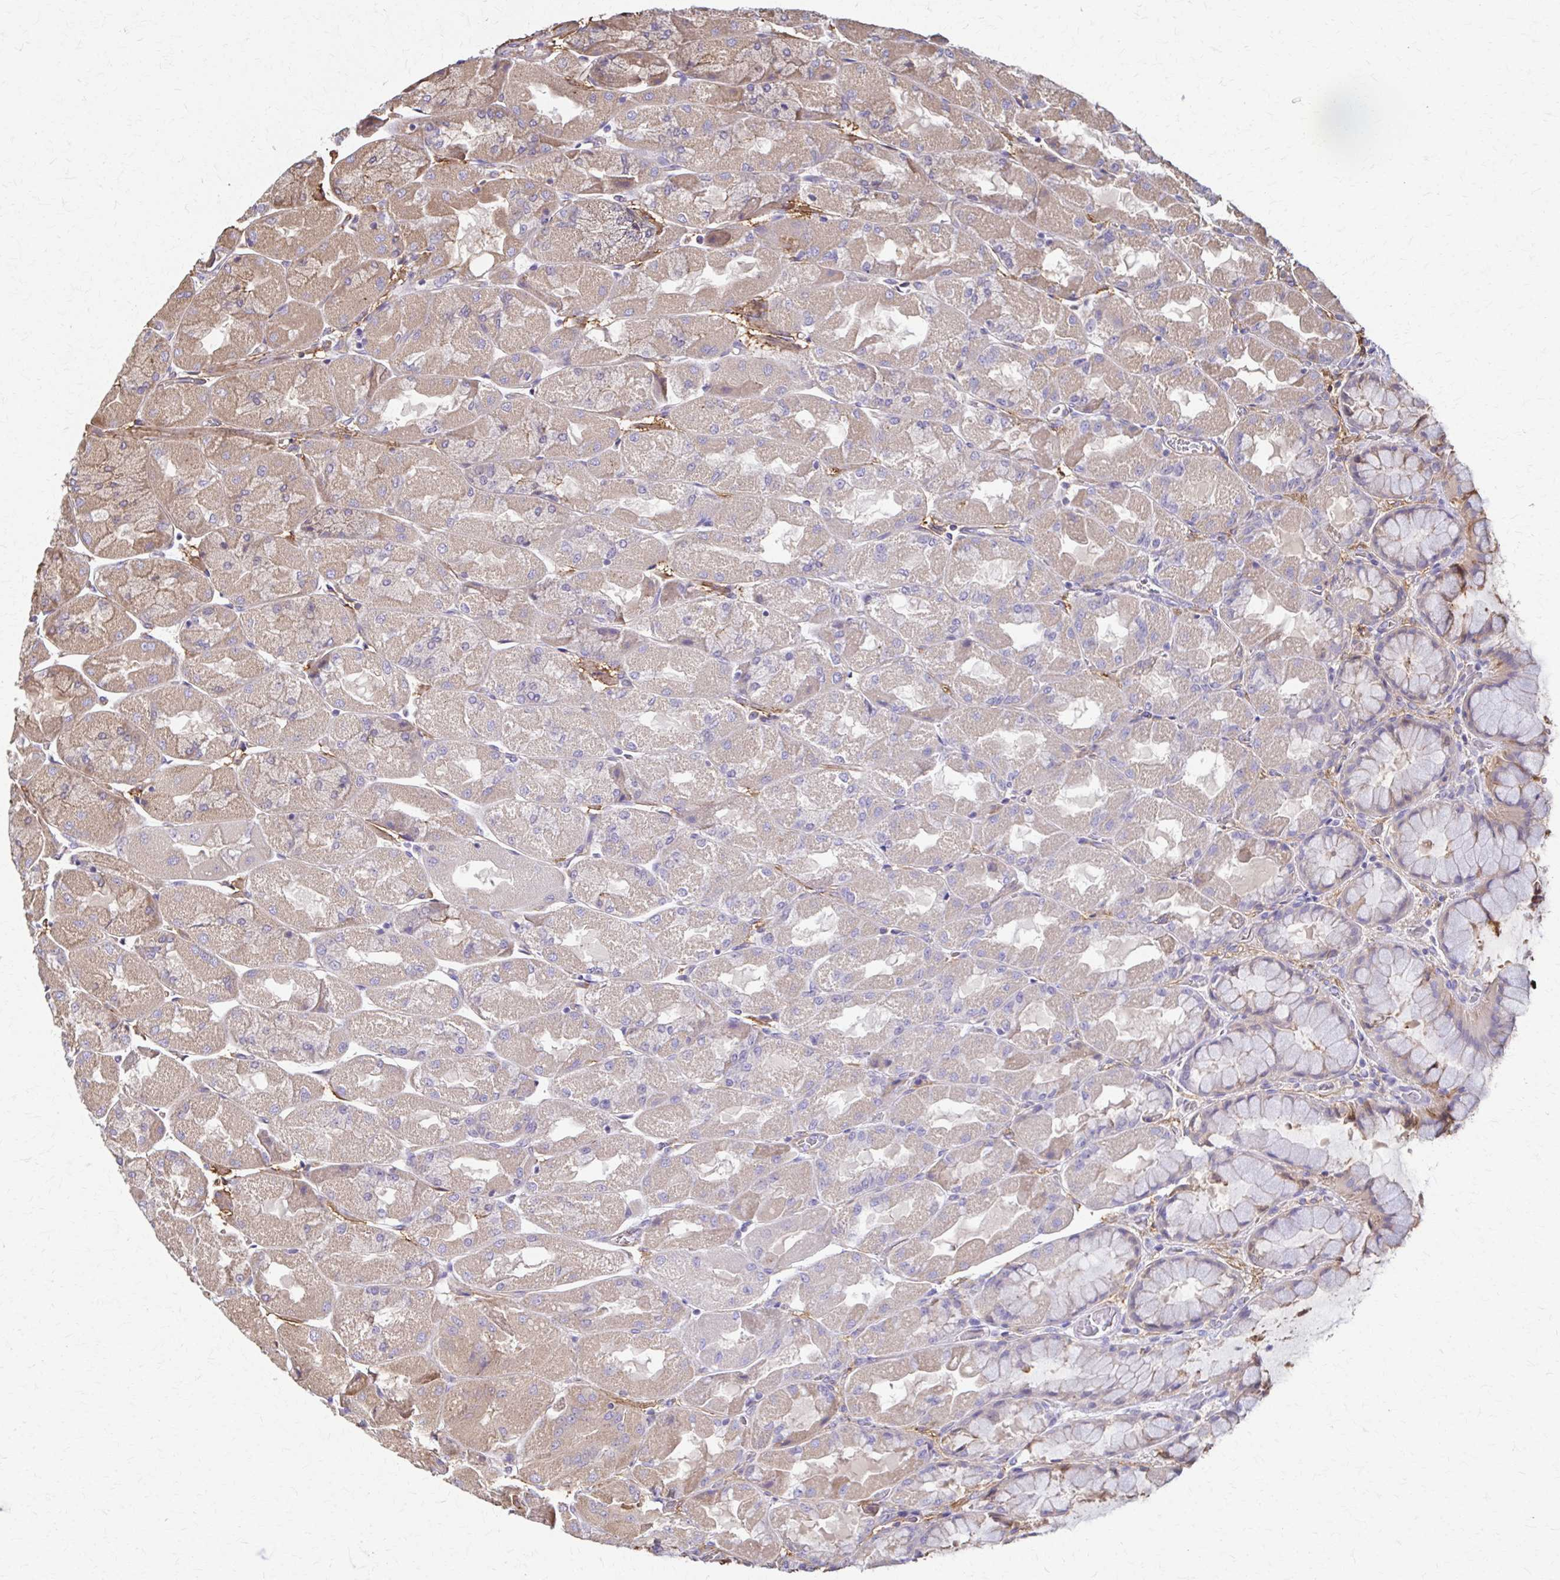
{"staining": {"intensity": "weak", "quantity": "25%-75%", "location": "cytoplasmic/membranous"}, "tissue": "stomach", "cell_type": "Glandular cells", "image_type": "normal", "snomed": [{"axis": "morphology", "description": "Normal tissue, NOS"}, {"axis": "topography", "description": "Stomach"}], "caption": "Brown immunohistochemical staining in unremarkable human stomach displays weak cytoplasmic/membranous staining in approximately 25%-75% of glandular cells. (Brightfield microscopy of DAB IHC at high magnification).", "gene": "DSP", "patient": {"sex": "female", "age": 61}}